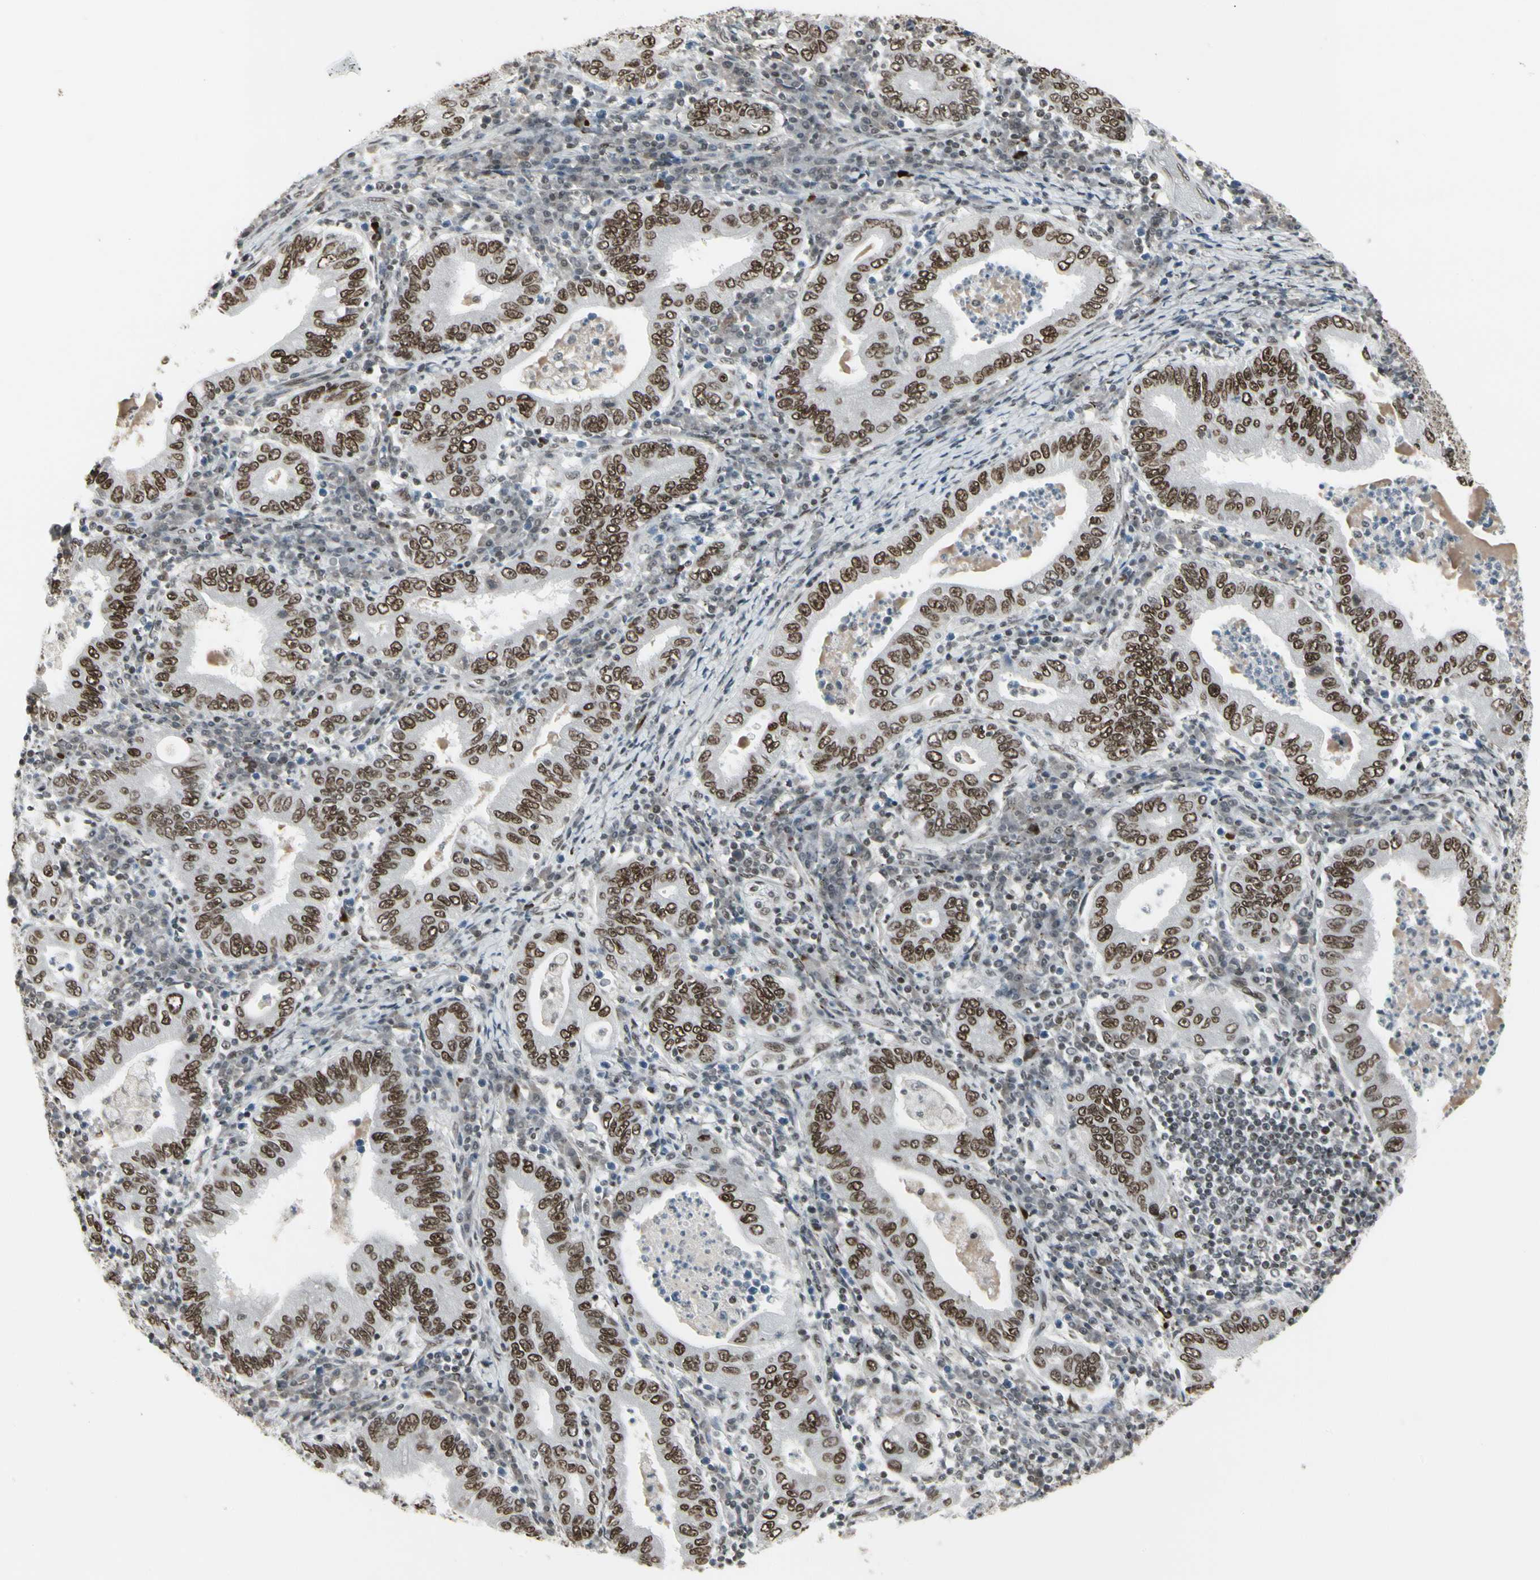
{"staining": {"intensity": "strong", "quantity": ">75%", "location": "nuclear"}, "tissue": "stomach cancer", "cell_type": "Tumor cells", "image_type": "cancer", "snomed": [{"axis": "morphology", "description": "Normal tissue, NOS"}, {"axis": "morphology", "description": "Adenocarcinoma, NOS"}, {"axis": "topography", "description": "Esophagus"}, {"axis": "topography", "description": "Stomach, upper"}, {"axis": "topography", "description": "Peripheral nerve tissue"}], "caption": "Strong nuclear positivity is appreciated in about >75% of tumor cells in adenocarcinoma (stomach).", "gene": "HMG20A", "patient": {"sex": "male", "age": 62}}